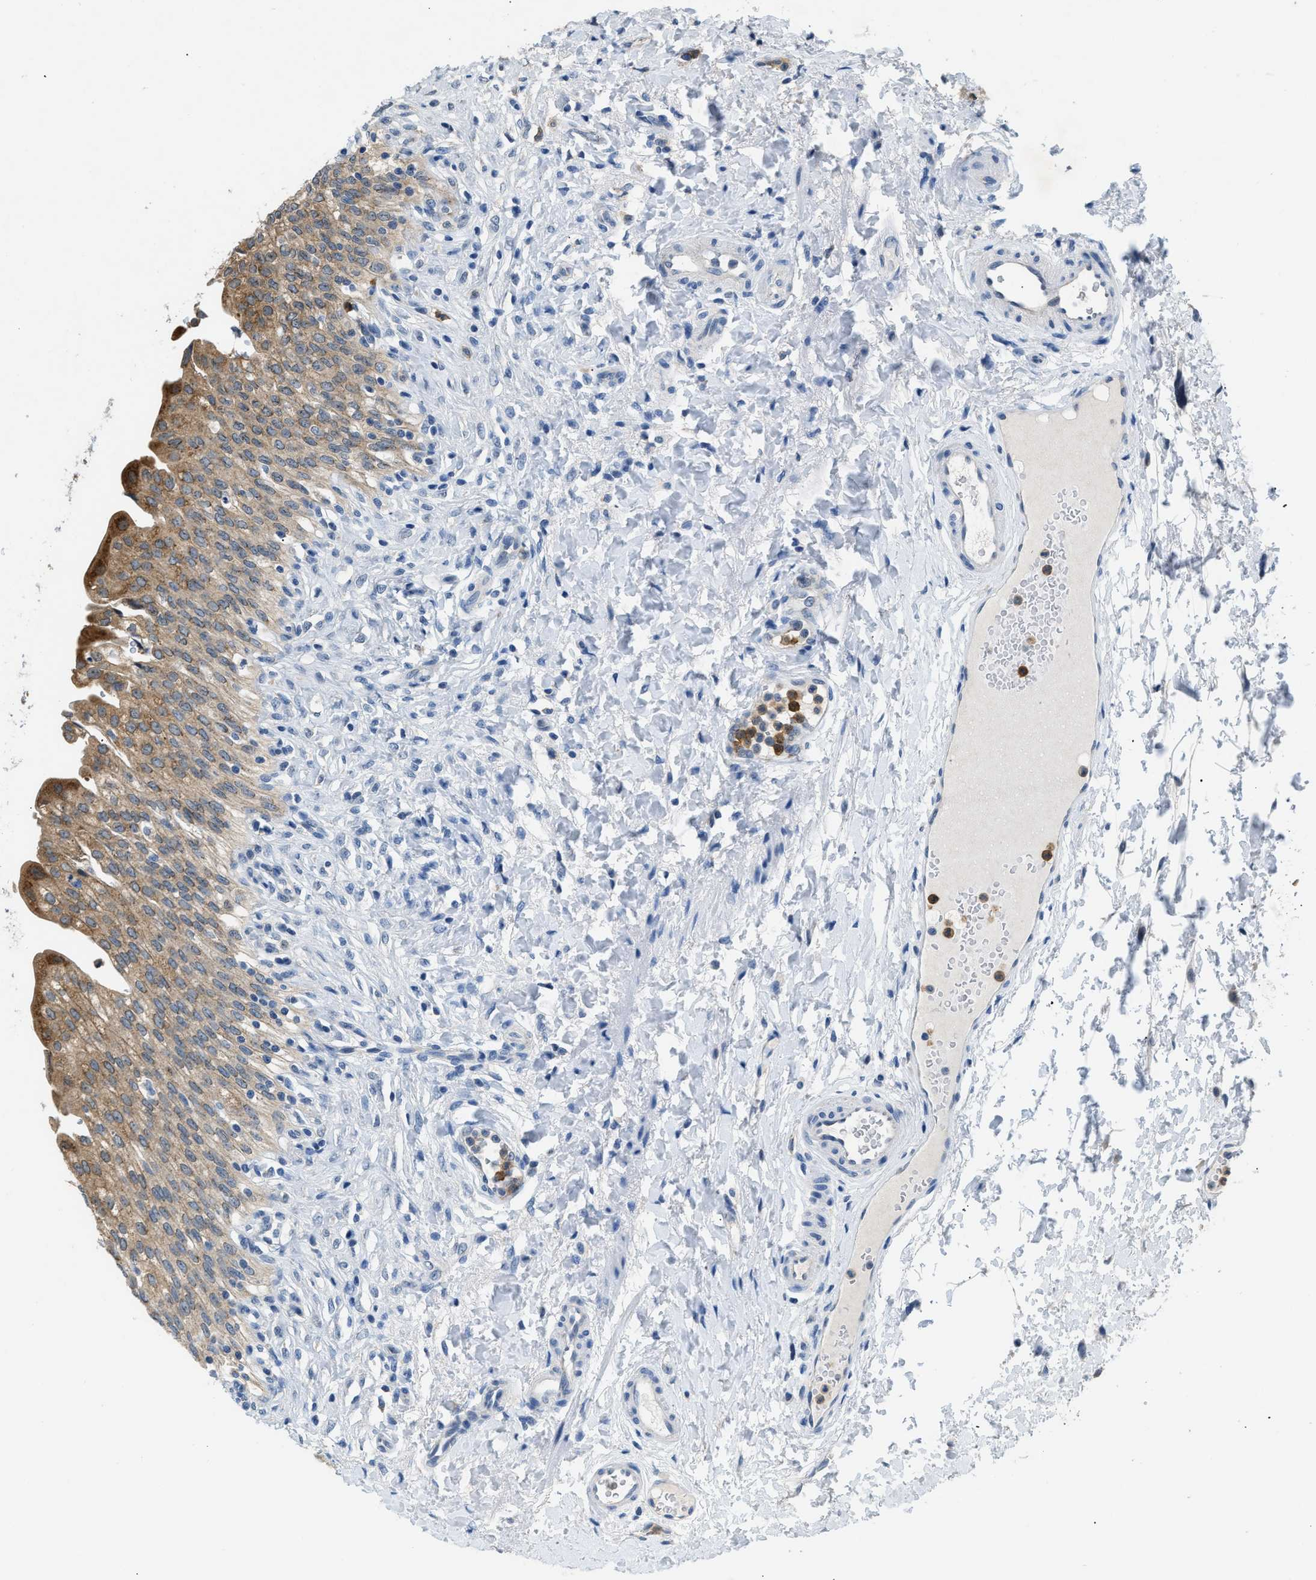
{"staining": {"intensity": "moderate", "quantity": ">75%", "location": "cytoplasmic/membranous"}, "tissue": "urinary bladder", "cell_type": "Urothelial cells", "image_type": "normal", "snomed": [{"axis": "morphology", "description": "Urothelial carcinoma, High grade"}, {"axis": "topography", "description": "Urinary bladder"}], "caption": "Immunohistochemistry (DAB (3,3'-diaminobenzidine)) staining of normal human urinary bladder shows moderate cytoplasmic/membranous protein positivity in about >75% of urothelial cells. (Stains: DAB (3,3'-diaminobenzidine) in brown, nuclei in blue, Microscopy: brightfield microscopy at high magnification).", "gene": "TOMM34", "patient": {"sex": "male", "age": 46}}